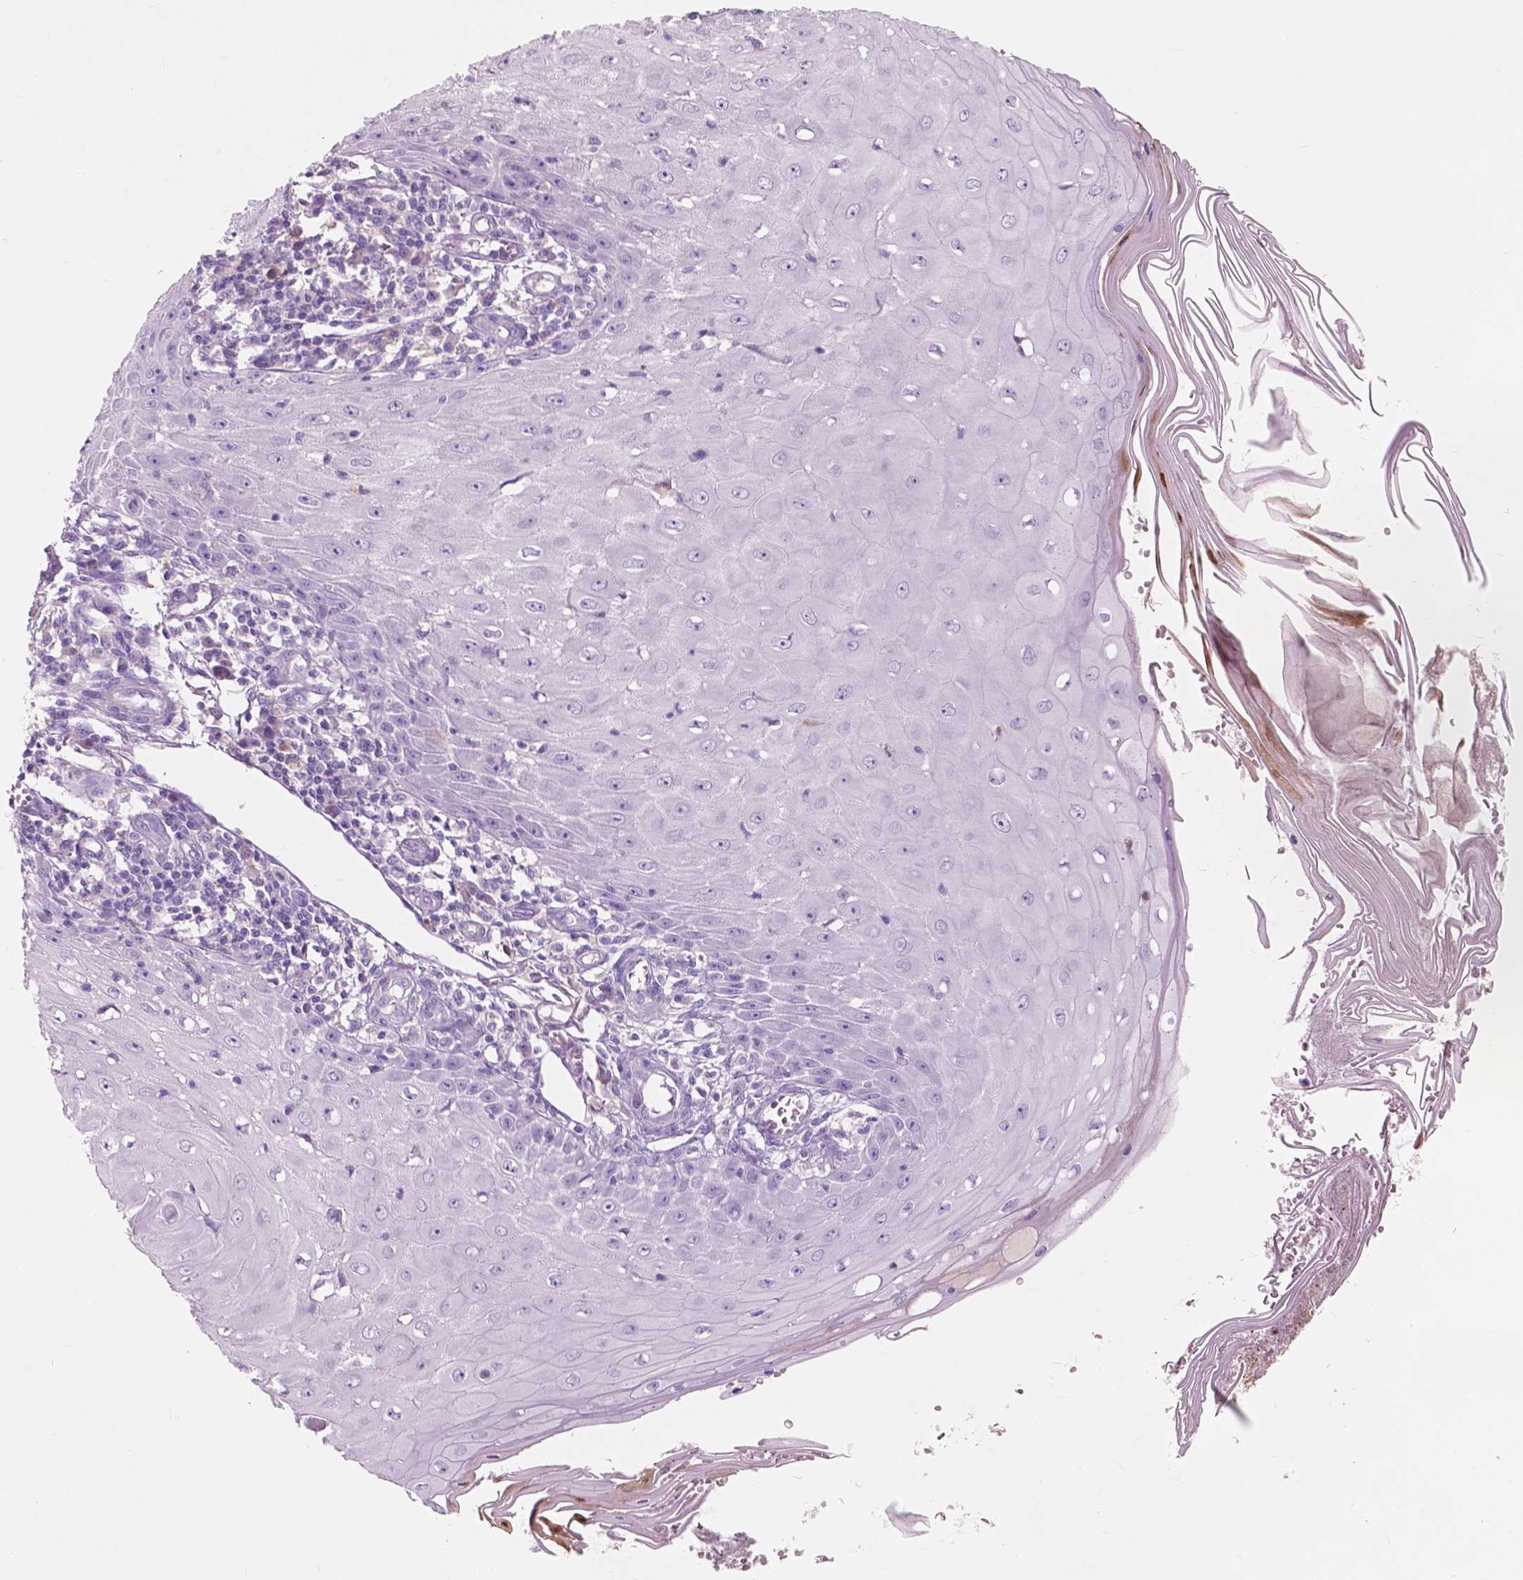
{"staining": {"intensity": "negative", "quantity": "none", "location": "none"}, "tissue": "skin cancer", "cell_type": "Tumor cells", "image_type": "cancer", "snomed": [{"axis": "morphology", "description": "Squamous cell carcinoma, NOS"}, {"axis": "topography", "description": "Skin"}], "caption": "IHC image of neoplastic tissue: squamous cell carcinoma (skin) stained with DAB (3,3'-diaminobenzidine) shows no significant protein positivity in tumor cells. Nuclei are stained in blue.", "gene": "CUZD1", "patient": {"sex": "female", "age": 73}}